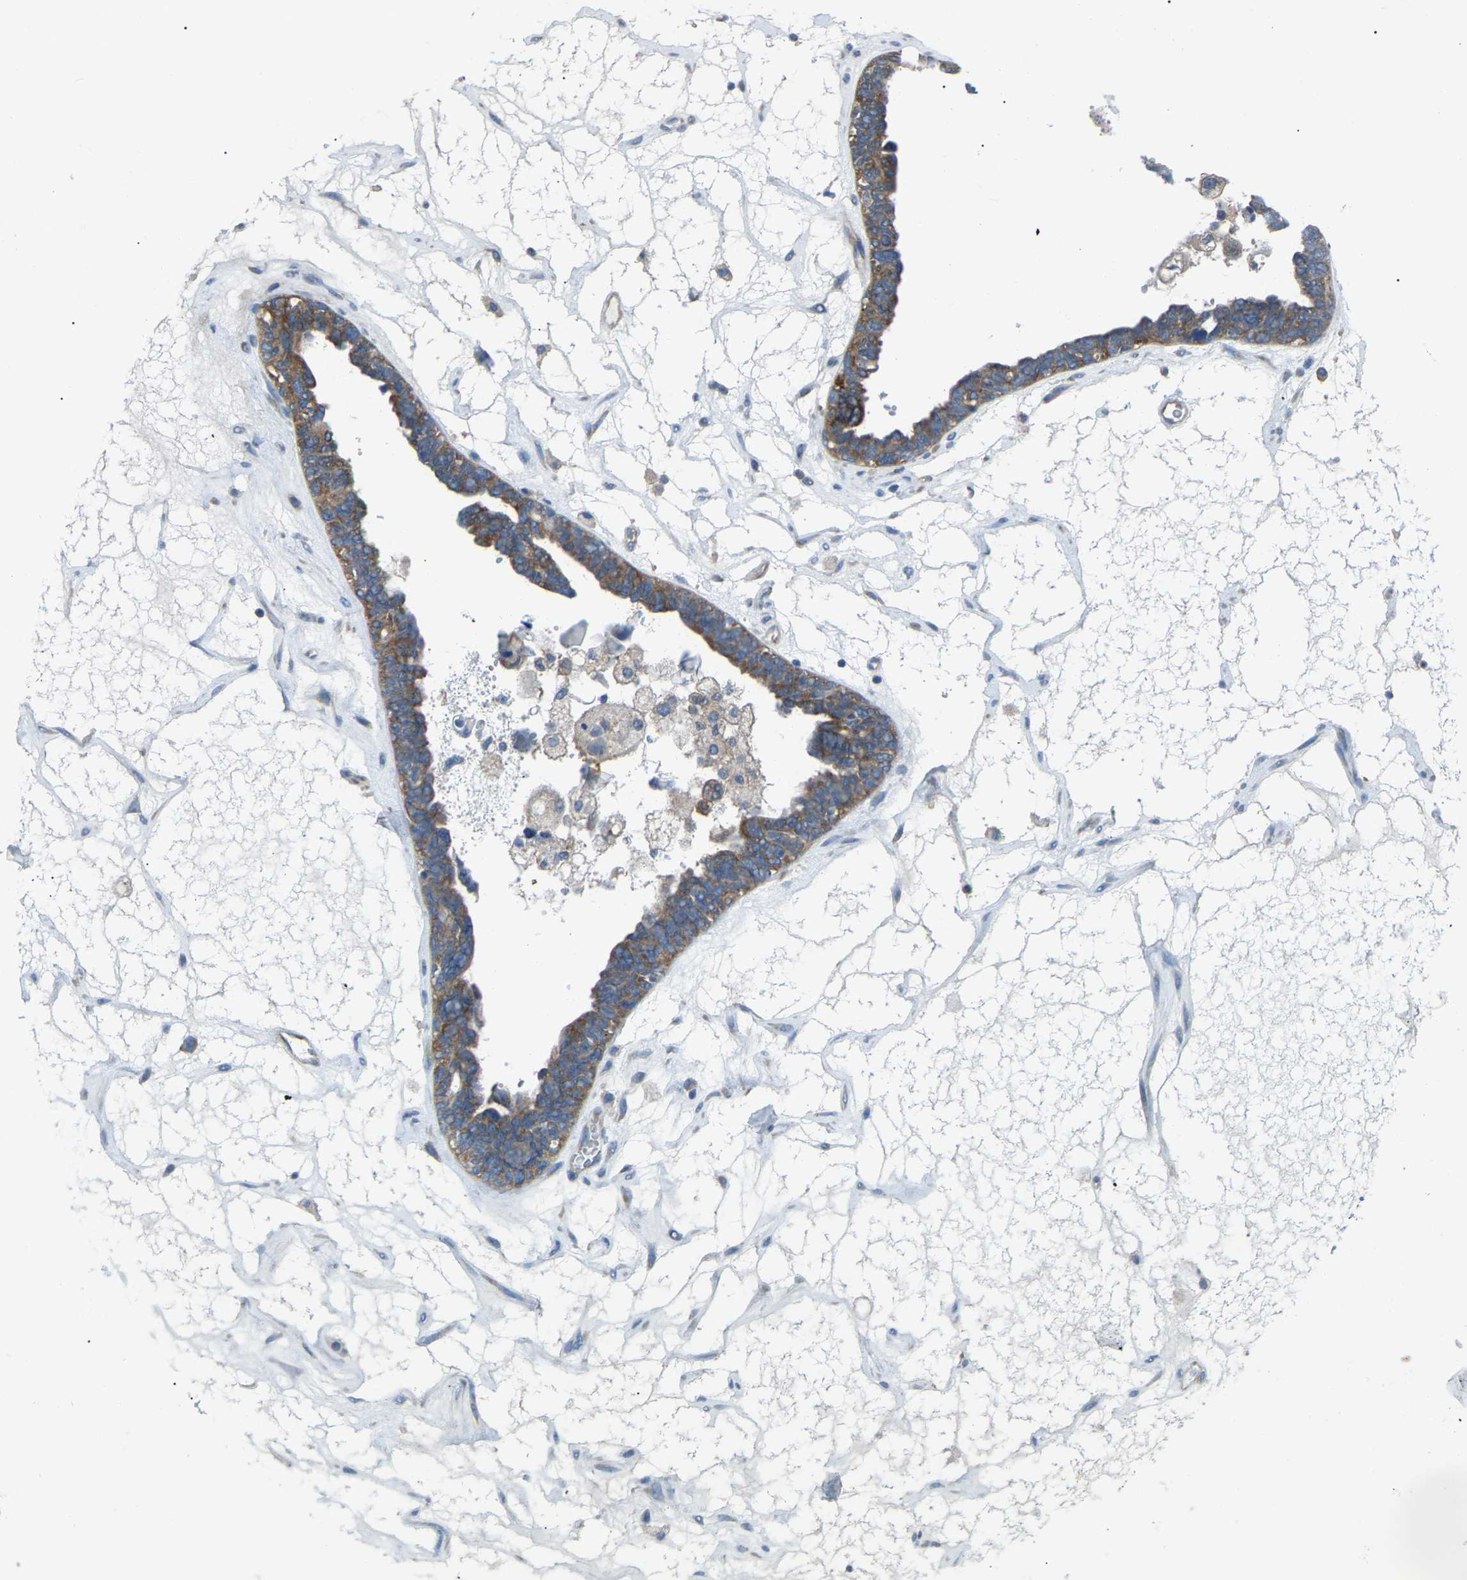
{"staining": {"intensity": "moderate", "quantity": ">75%", "location": "cytoplasmic/membranous"}, "tissue": "ovarian cancer", "cell_type": "Tumor cells", "image_type": "cancer", "snomed": [{"axis": "morphology", "description": "Cystadenocarcinoma, serous, NOS"}, {"axis": "topography", "description": "Ovary"}], "caption": "Moderate cytoplasmic/membranous staining is seen in approximately >75% of tumor cells in ovarian cancer (serous cystadenocarcinoma).", "gene": "AIMP1", "patient": {"sex": "female", "age": 79}}